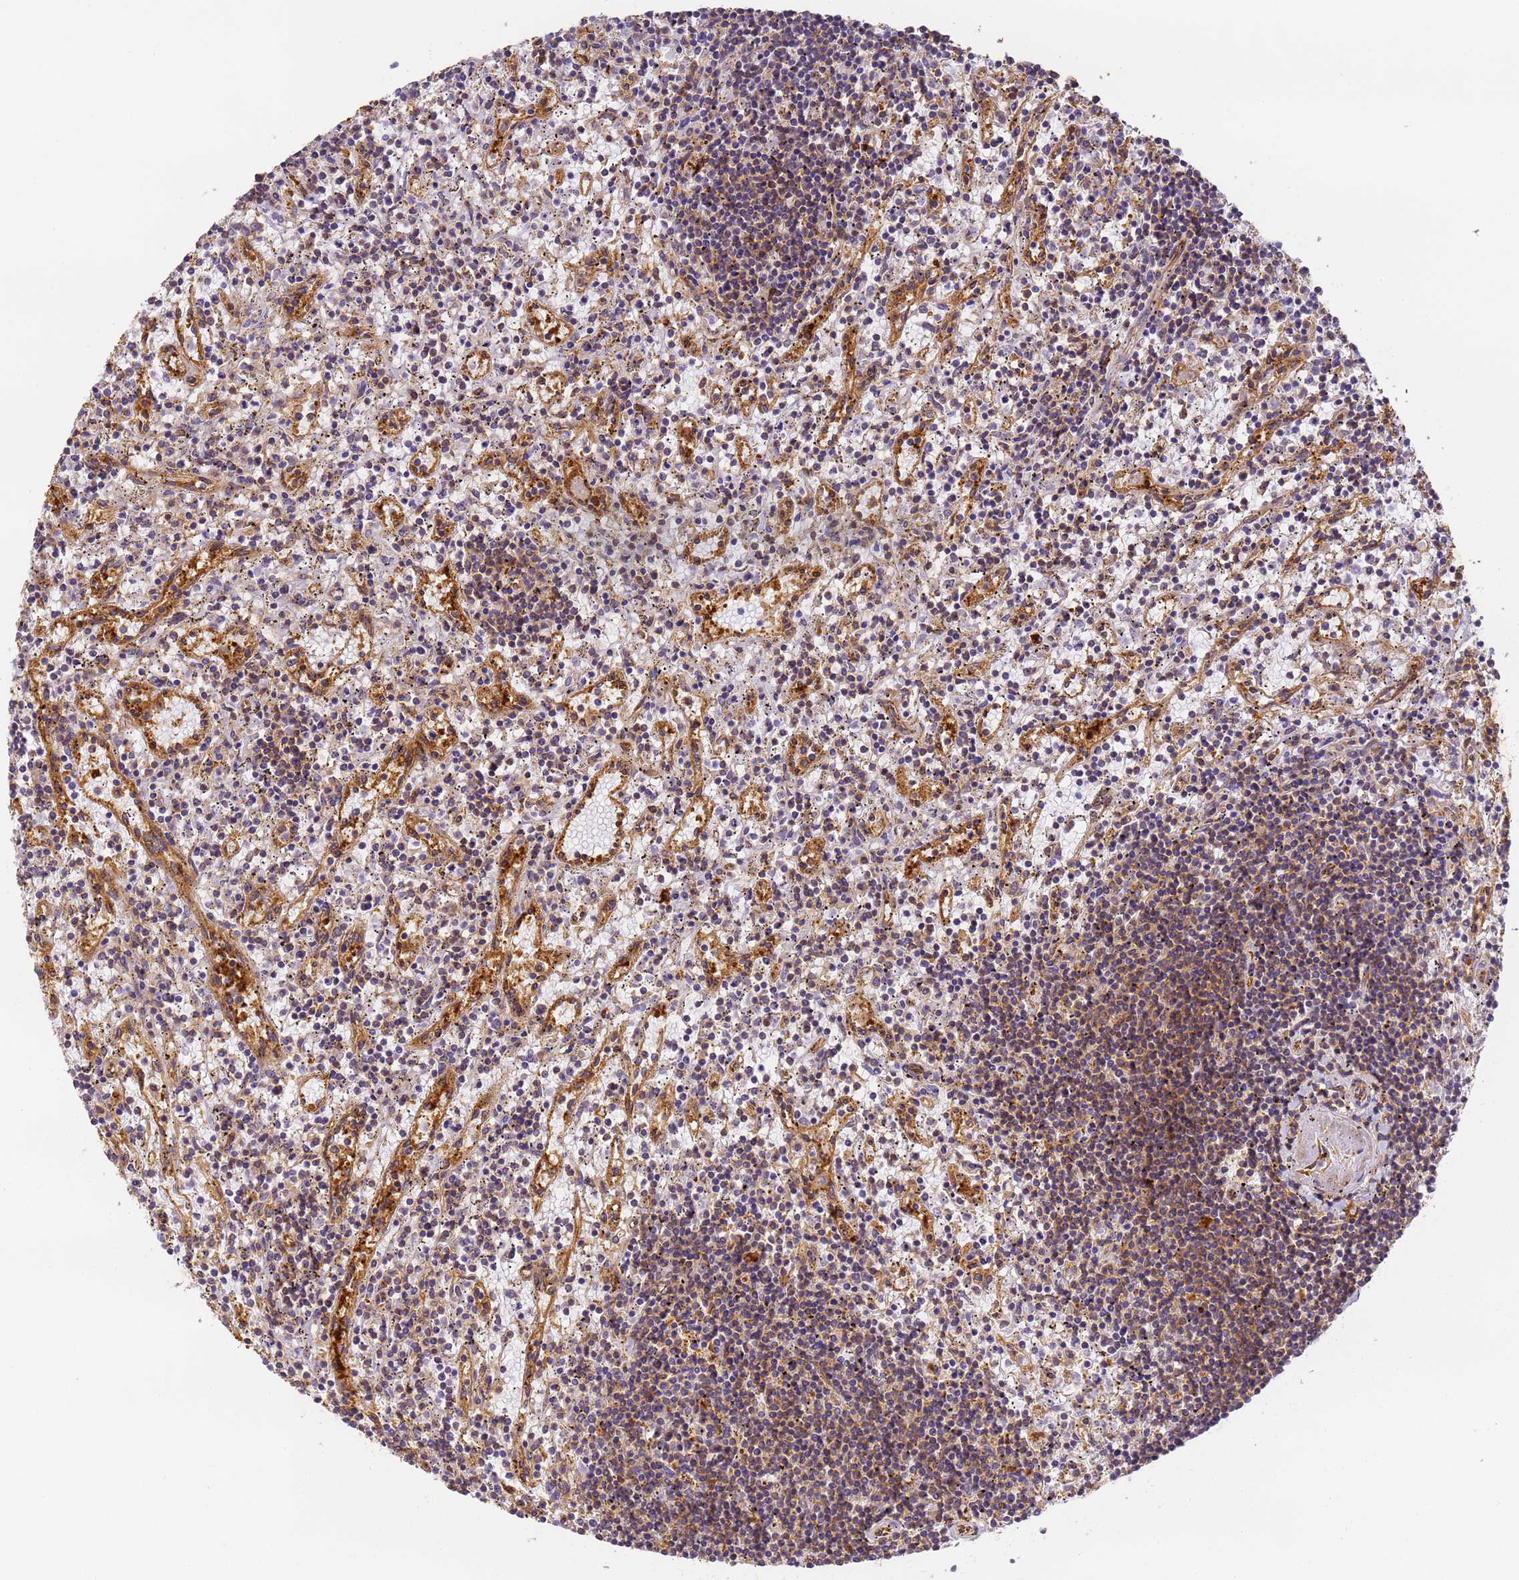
{"staining": {"intensity": "moderate", "quantity": "25%-75%", "location": "cytoplasmic/membranous"}, "tissue": "lymphoma", "cell_type": "Tumor cells", "image_type": "cancer", "snomed": [{"axis": "morphology", "description": "Malignant lymphoma, non-Hodgkin's type, Low grade"}, {"axis": "topography", "description": "Spleen"}], "caption": "Brown immunohistochemical staining in human malignant lymphoma, non-Hodgkin's type (low-grade) shows moderate cytoplasmic/membranous expression in about 25%-75% of tumor cells.", "gene": "DYNC1I2", "patient": {"sex": "male", "age": 76}}